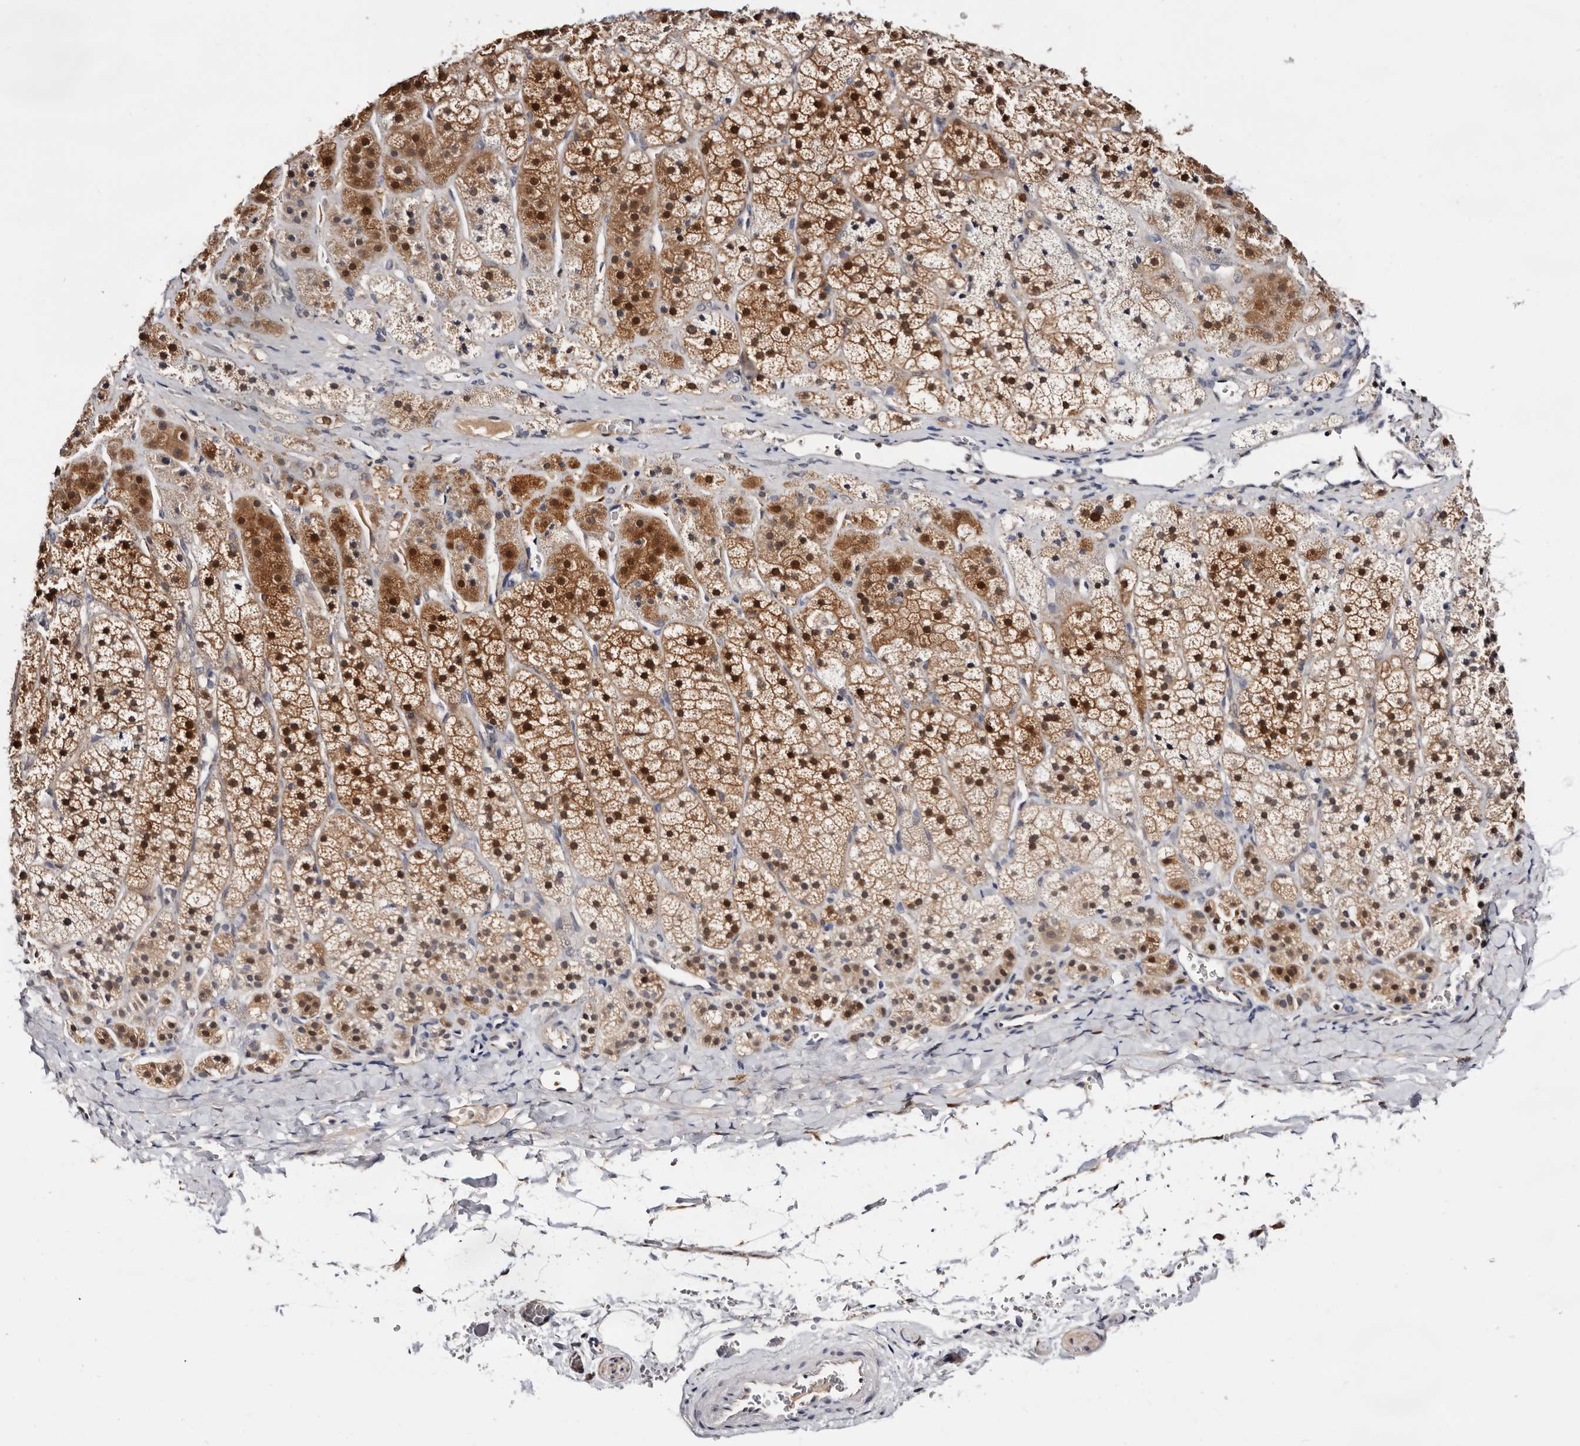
{"staining": {"intensity": "strong", "quantity": "25%-75%", "location": "cytoplasmic/membranous,nuclear"}, "tissue": "adrenal gland", "cell_type": "Glandular cells", "image_type": "normal", "snomed": [{"axis": "morphology", "description": "Normal tissue, NOS"}, {"axis": "topography", "description": "Adrenal gland"}], "caption": "Immunohistochemical staining of benign adrenal gland displays 25%-75% levels of strong cytoplasmic/membranous,nuclear protein positivity in approximately 25%-75% of glandular cells.", "gene": "TP53I3", "patient": {"sex": "female", "age": 44}}